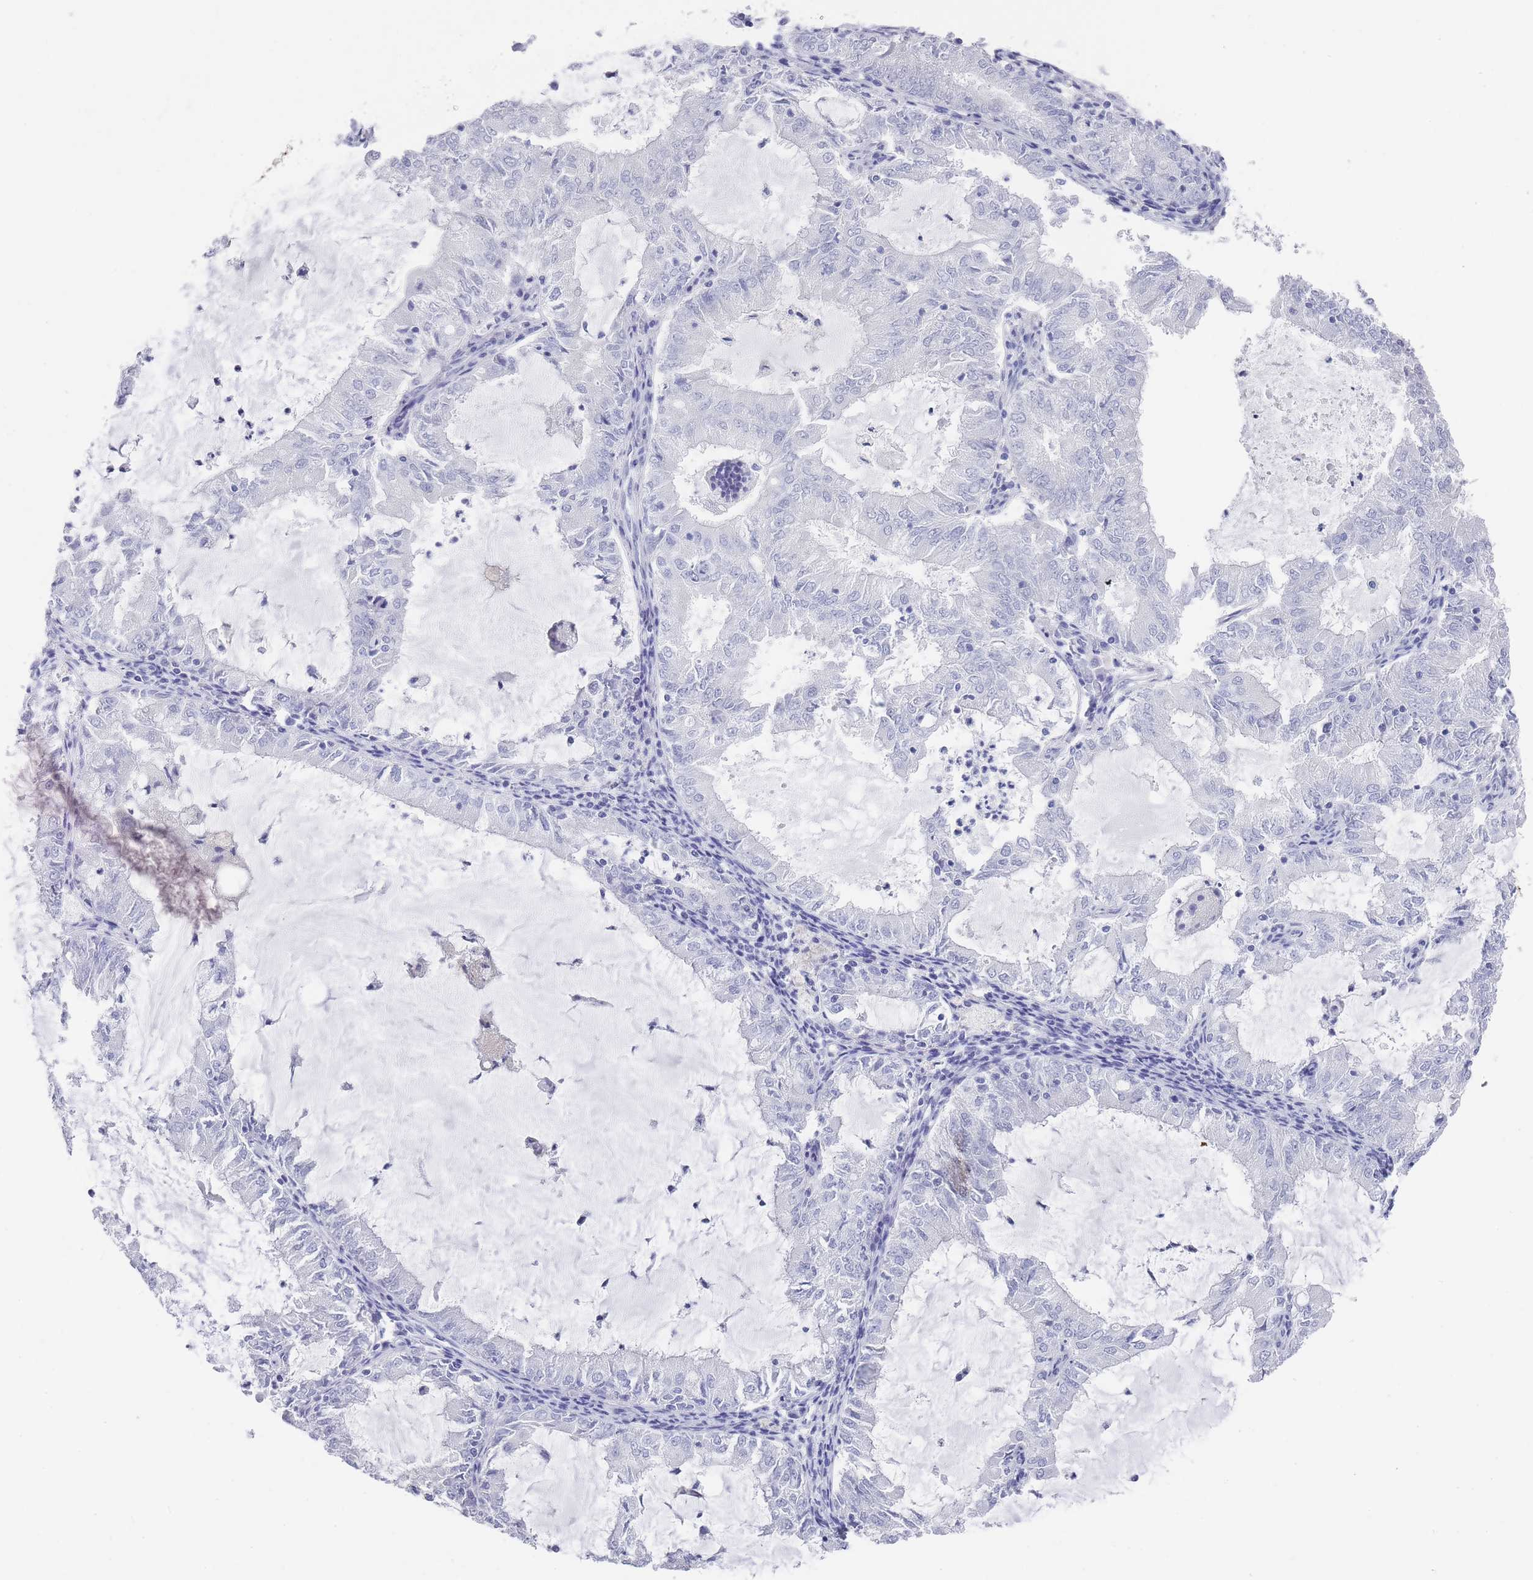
{"staining": {"intensity": "negative", "quantity": "none", "location": "none"}, "tissue": "endometrial cancer", "cell_type": "Tumor cells", "image_type": "cancer", "snomed": [{"axis": "morphology", "description": "Adenocarcinoma, NOS"}, {"axis": "topography", "description": "Endometrium"}], "caption": "The image reveals no staining of tumor cells in adenocarcinoma (endometrial). (Brightfield microscopy of DAB IHC at high magnification).", "gene": "RAB2B", "patient": {"sex": "female", "age": 57}}